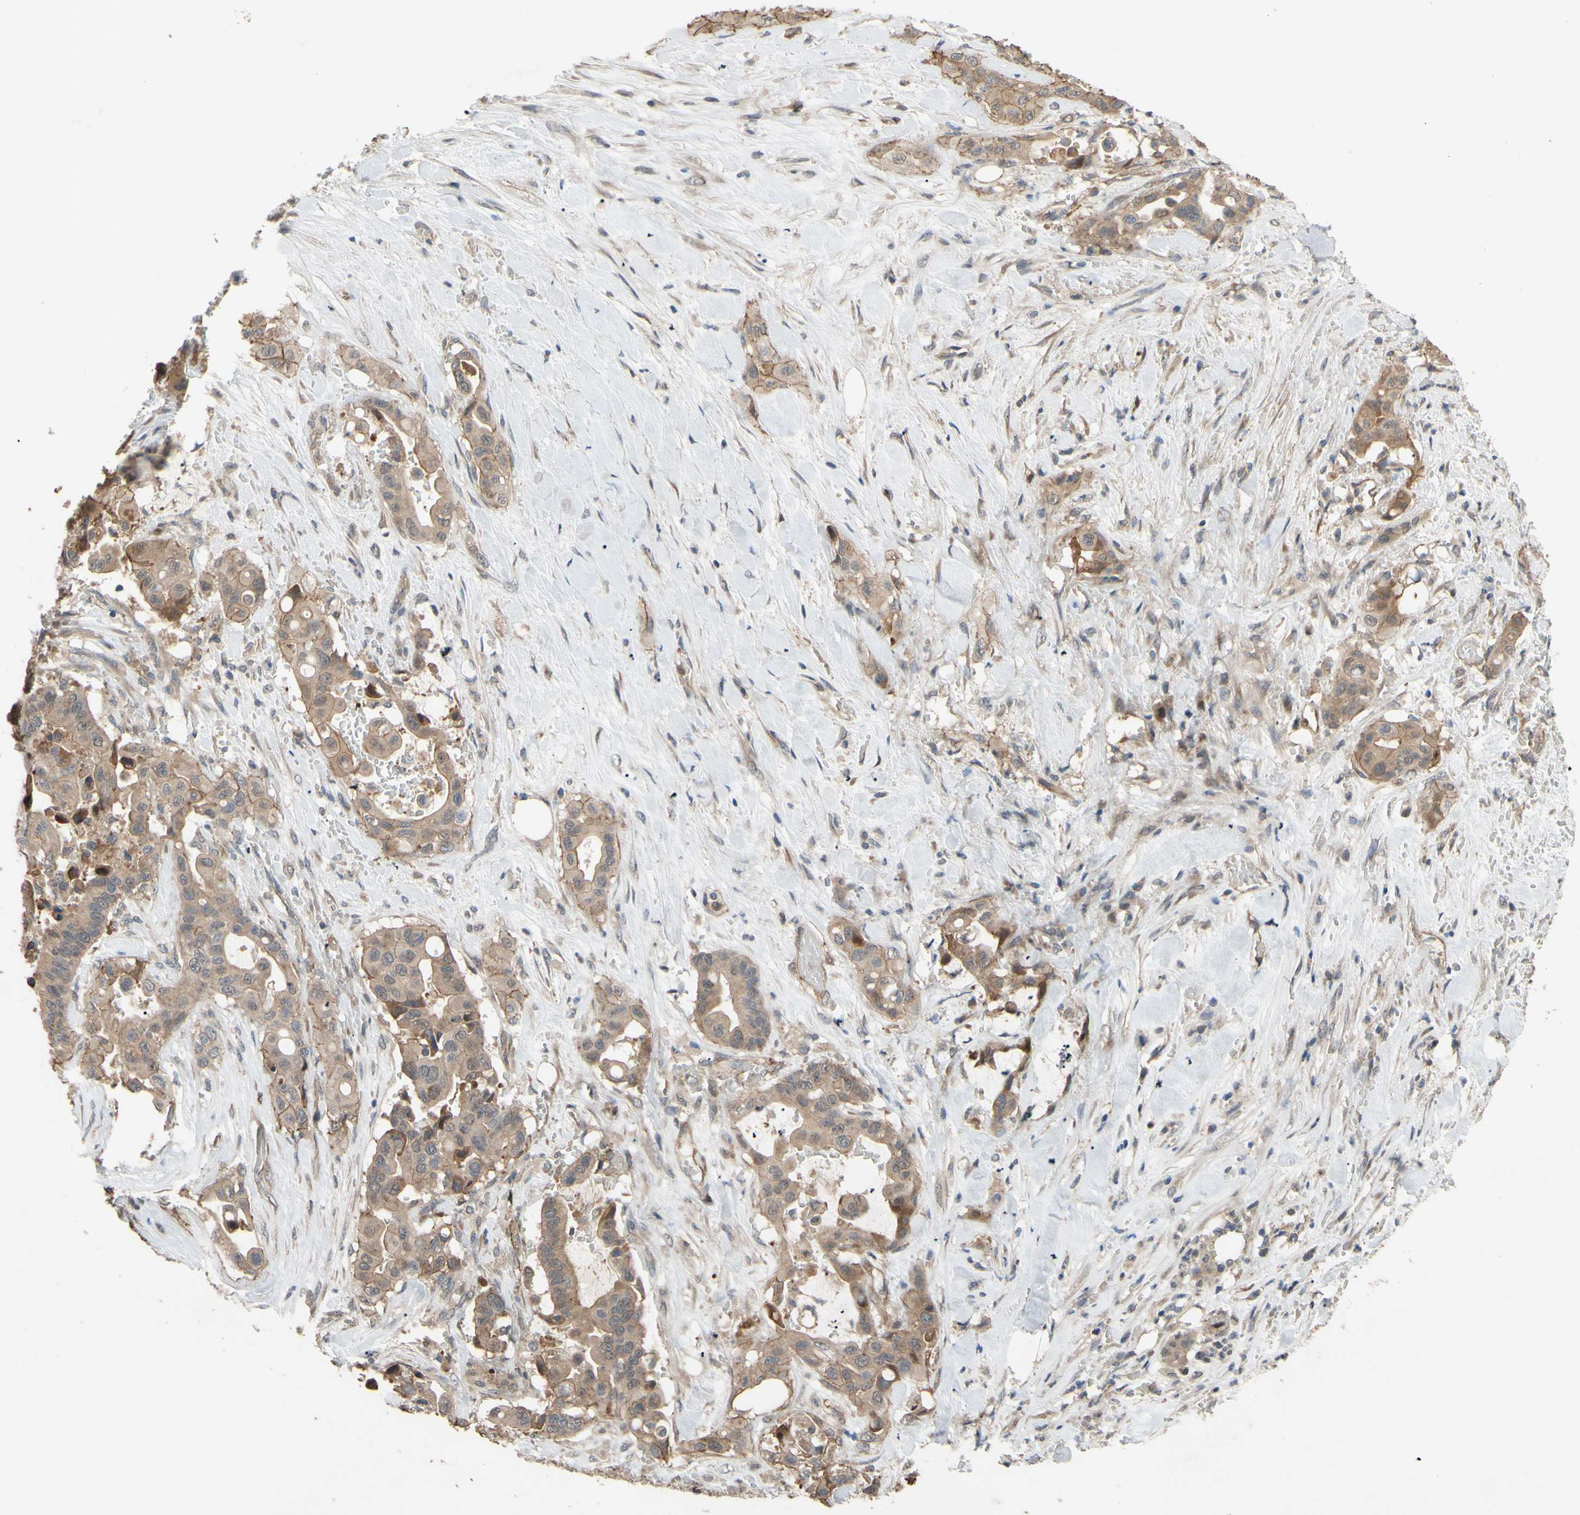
{"staining": {"intensity": "moderate", "quantity": ">75%", "location": "cytoplasmic/membranous"}, "tissue": "liver cancer", "cell_type": "Tumor cells", "image_type": "cancer", "snomed": [{"axis": "morphology", "description": "Cholangiocarcinoma"}, {"axis": "topography", "description": "Liver"}], "caption": "An image of cholangiocarcinoma (liver) stained for a protein demonstrates moderate cytoplasmic/membranous brown staining in tumor cells.", "gene": "SHROOM4", "patient": {"sex": "female", "age": 61}}